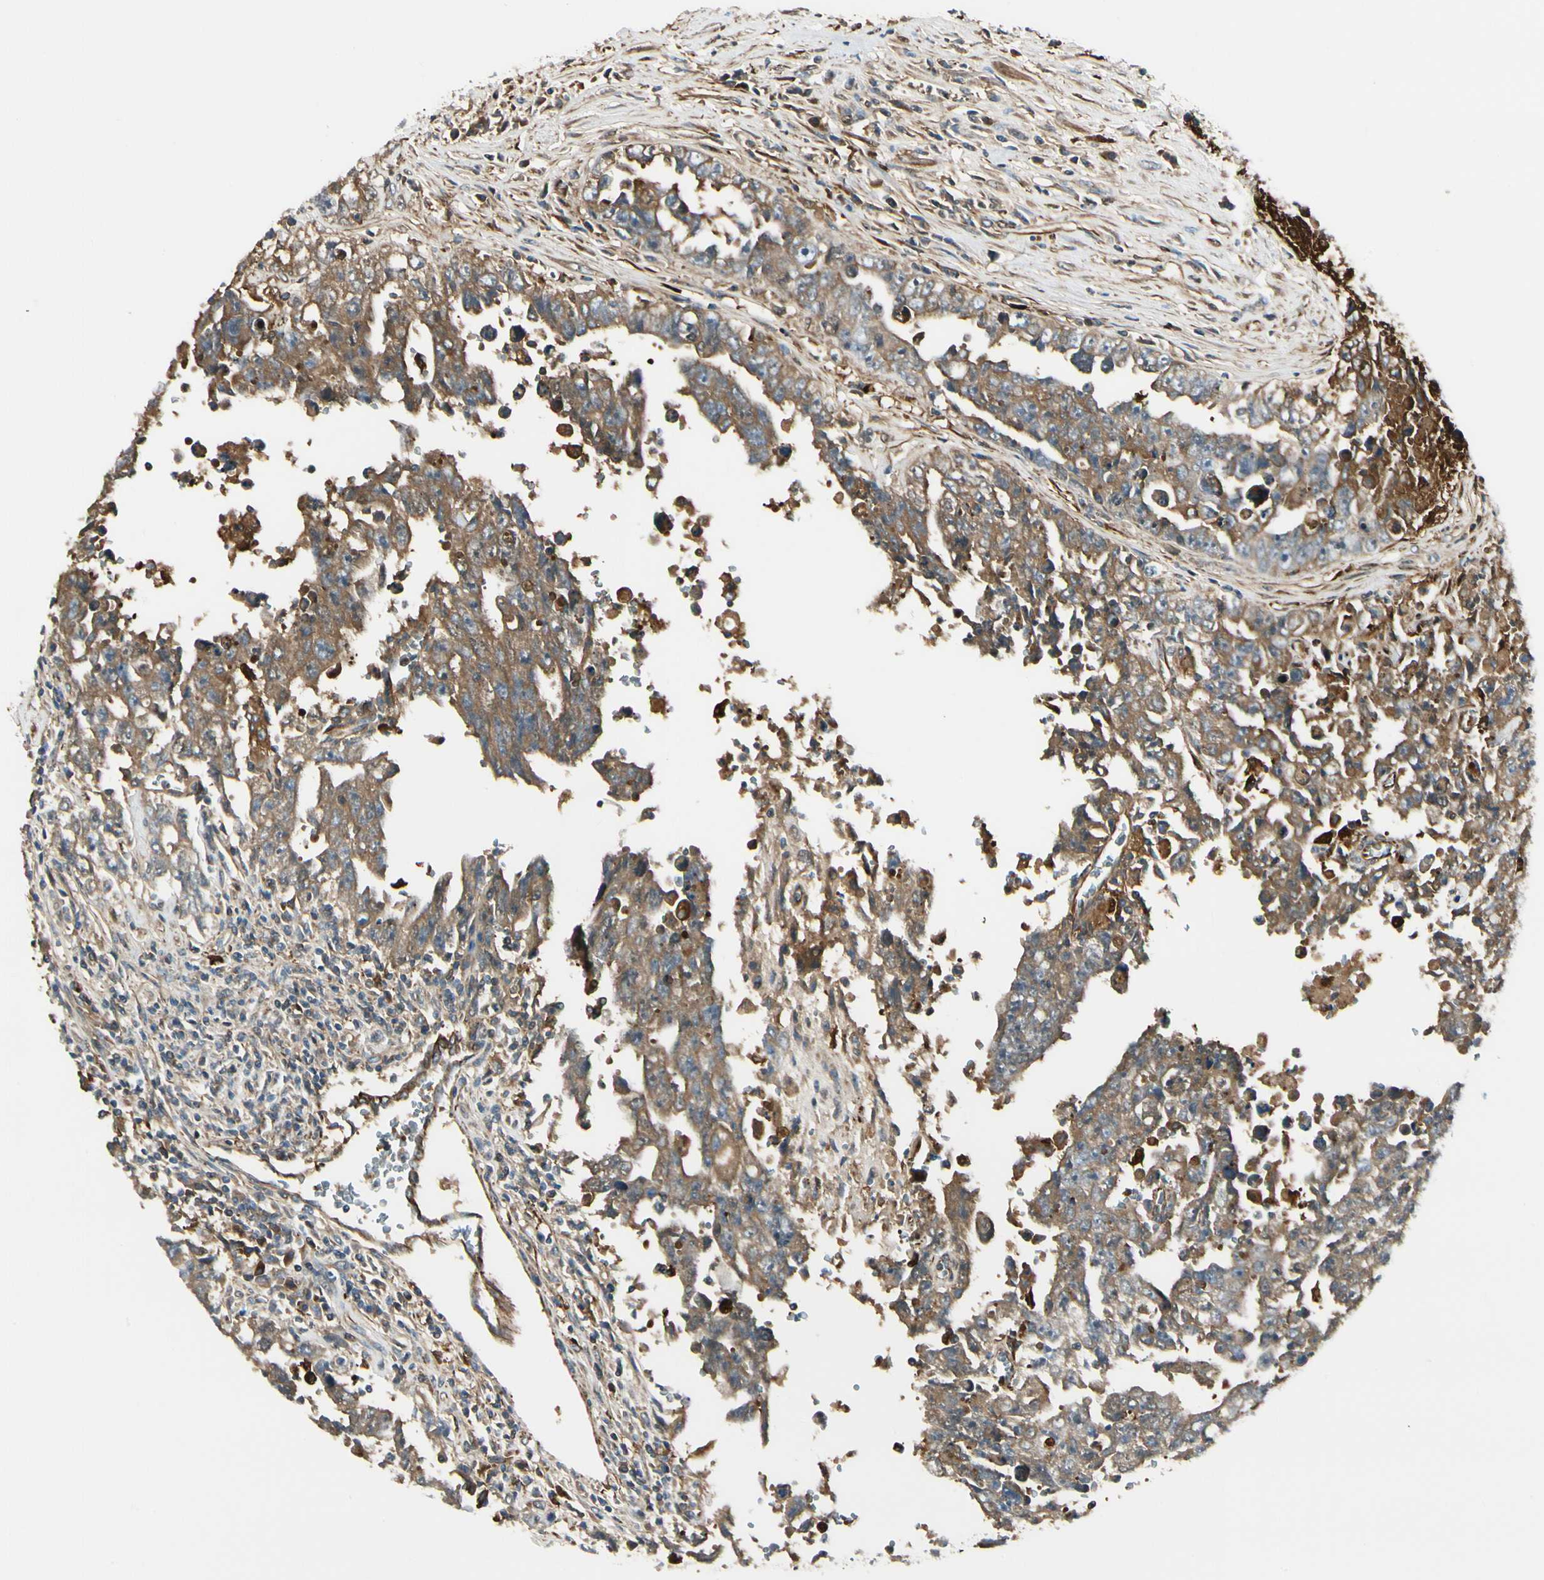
{"staining": {"intensity": "moderate", "quantity": ">75%", "location": "cytoplasmic/membranous"}, "tissue": "testis cancer", "cell_type": "Tumor cells", "image_type": "cancer", "snomed": [{"axis": "morphology", "description": "Carcinoma, Embryonal, NOS"}, {"axis": "topography", "description": "Testis"}], "caption": "A medium amount of moderate cytoplasmic/membranous staining is appreciated in approximately >75% of tumor cells in embryonal carcinoma (testis) tissue.", "gene": "FTH1", "patient": {"sex": "male", "age": 28}}